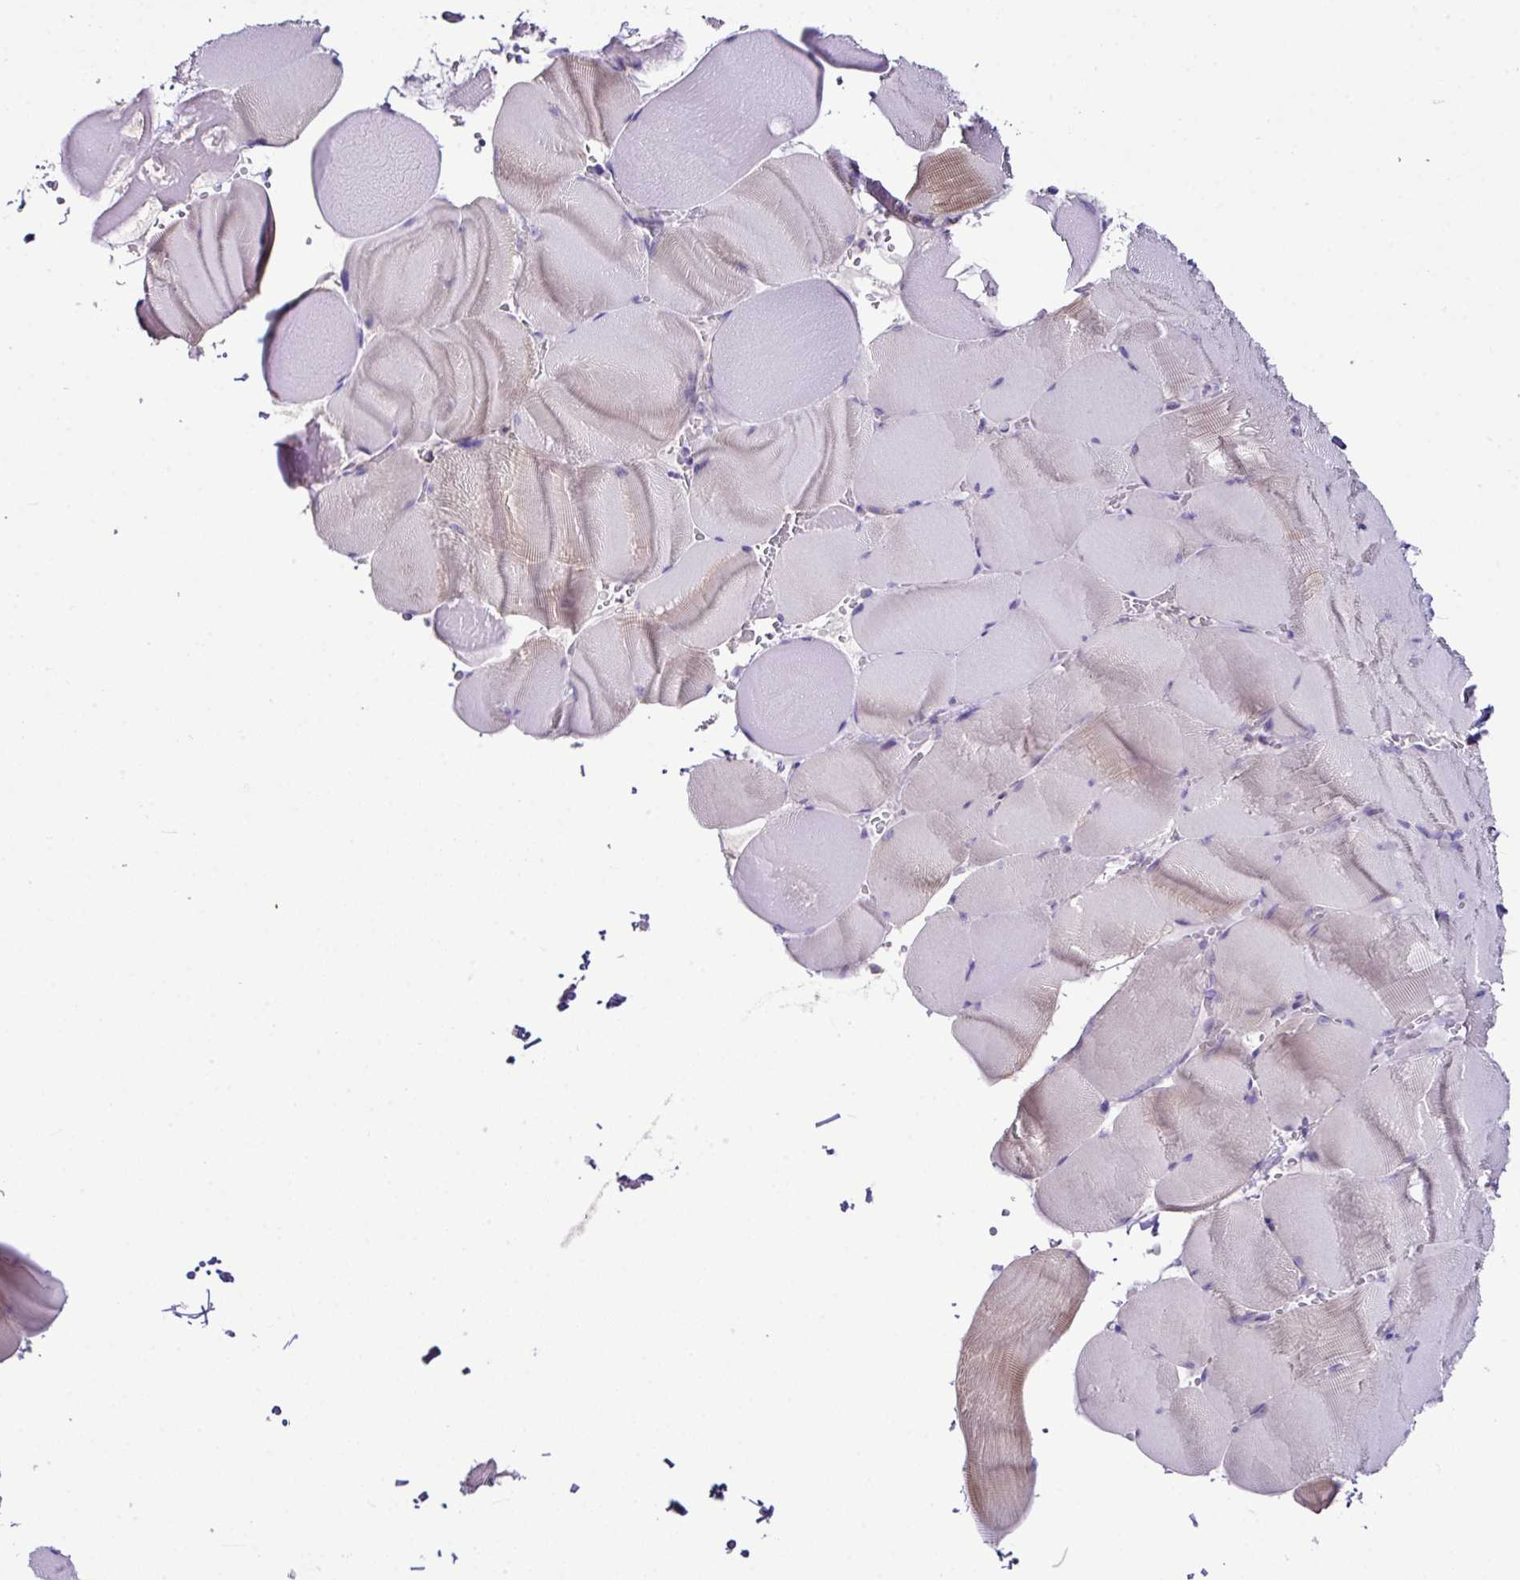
{"staining": {"intensity": "weak", "quantity": "<25%", "location": "cytoplasmic/membranous"}, "tissue": "skeletal muscle", "cell_type": "Myocytes", "image_type": "normal", "snomed": [{"axis": "morphology", "description": "Normal tissue, NOS"}, {"axis": "topography", "description": "Skeletal muscle"}, {"axis": "topography", "description": "Head-Neck"}], "caption": "A high-resolution photomicrograph shows immunohistochemistry staining of unremarkable skeletal muscle, which displays no significant expression in myocytes.", "gene": "D2HGDH", "patient": {"sex": "male", "age": 66}}